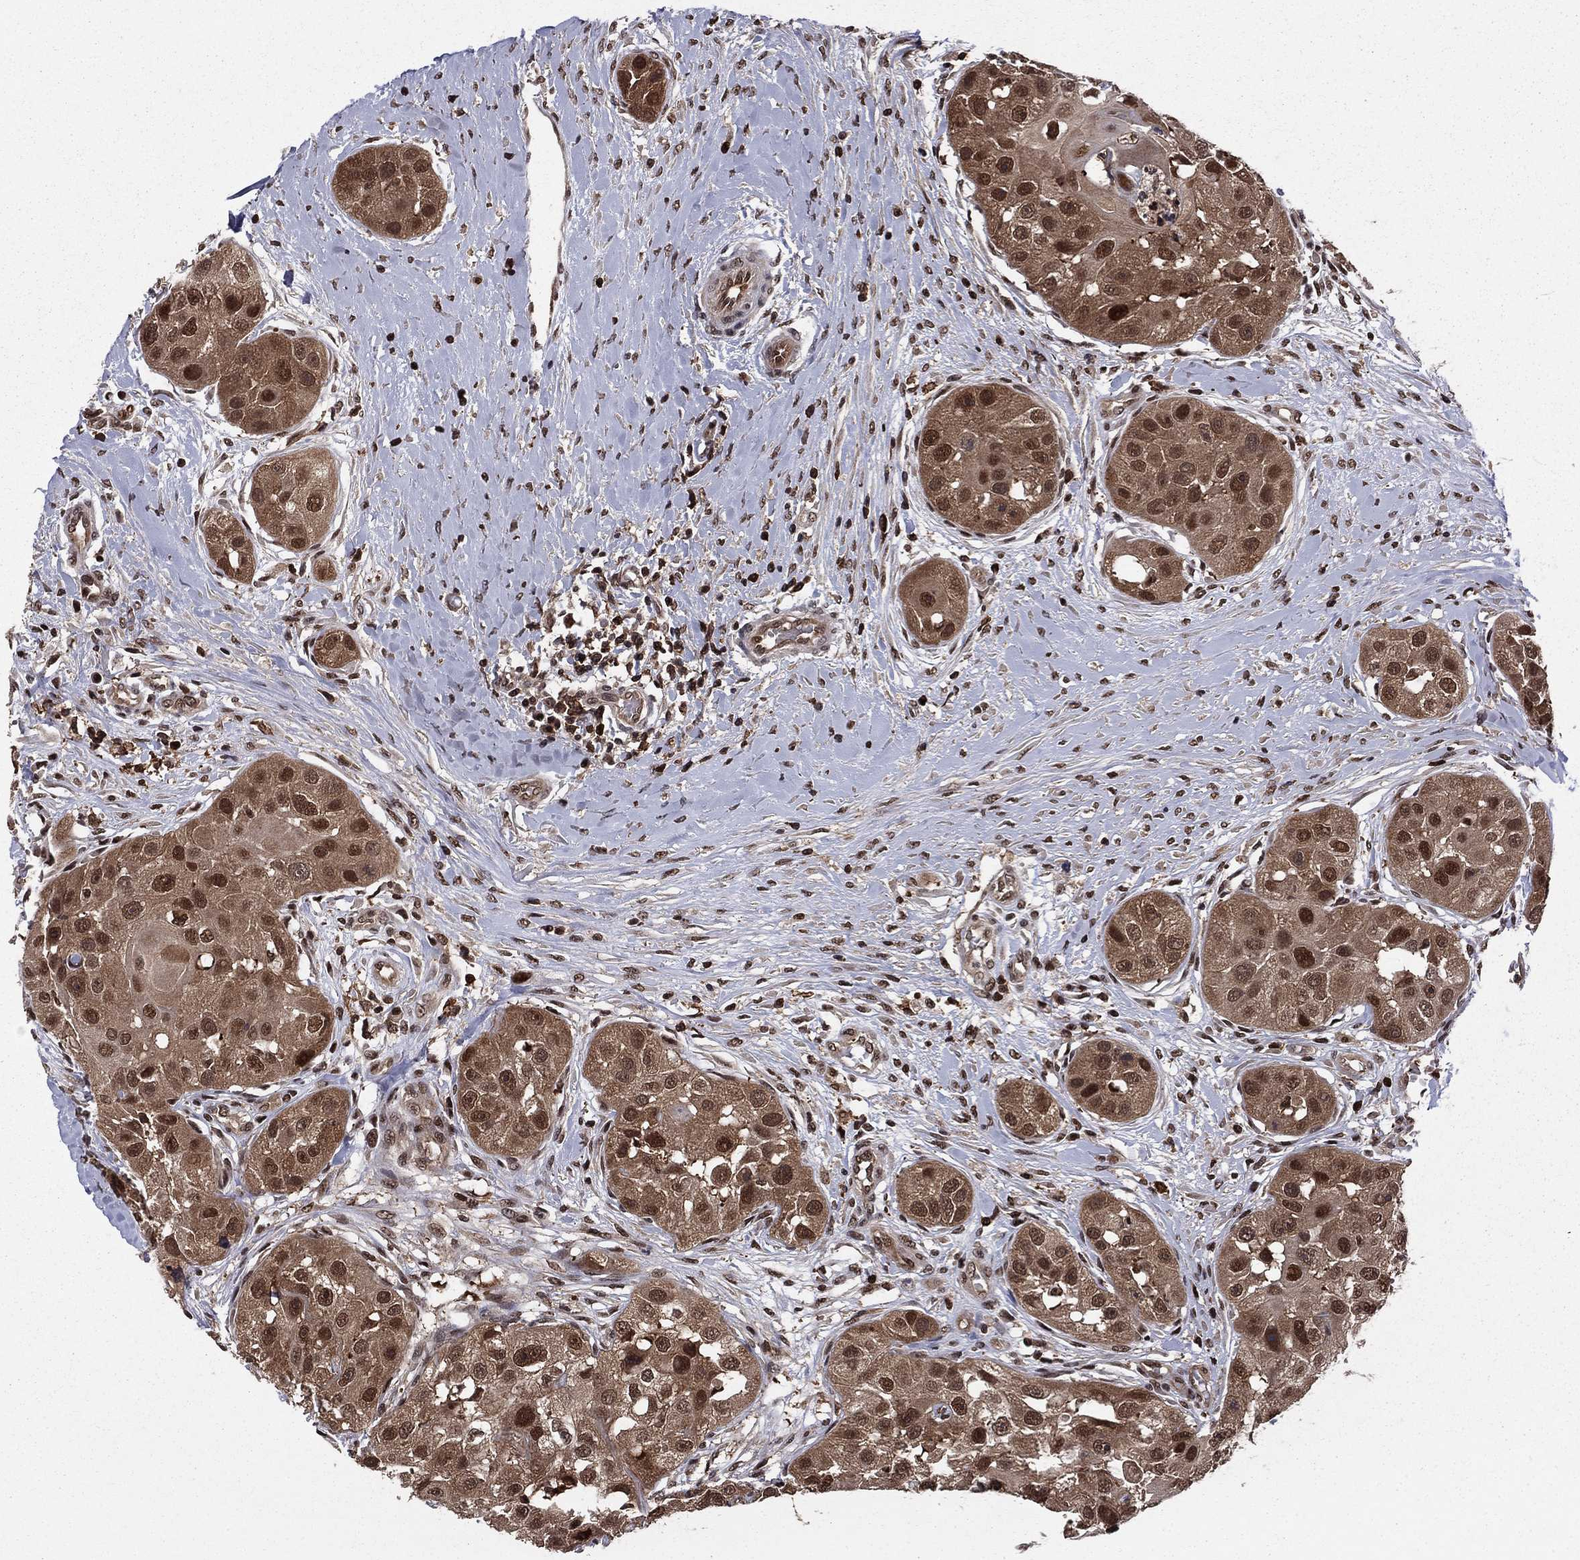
{"staining": {"intensity": "strong", "quantity": "25%-75%", "location": "cytoplasmic/membranous,nuclear"}, "tissue": "head and neck cancer", "cell_type": "Tumor cells", "image_type": "cancer", "snomed": [{"axis": "morphology", "description": "Normal tissue, NOS"}, {"axis": "morphology", "description": "Squamous cell carcinoma, NOS"}, {"axis": "topography", "description": "Skeletal muscle"}, {"axis": "topography", "description": "Head-Neck"}], "caption": "There is high levels of strong cytoplasmic/membranous and nuclear expression in tumor cells of head and neck cancer (squamous cell carcinoma), as demonstrated by immunohistochemical staining (brown color).", "gene": "PSMD2", "patient": {"sex": "male", "age": 51}}